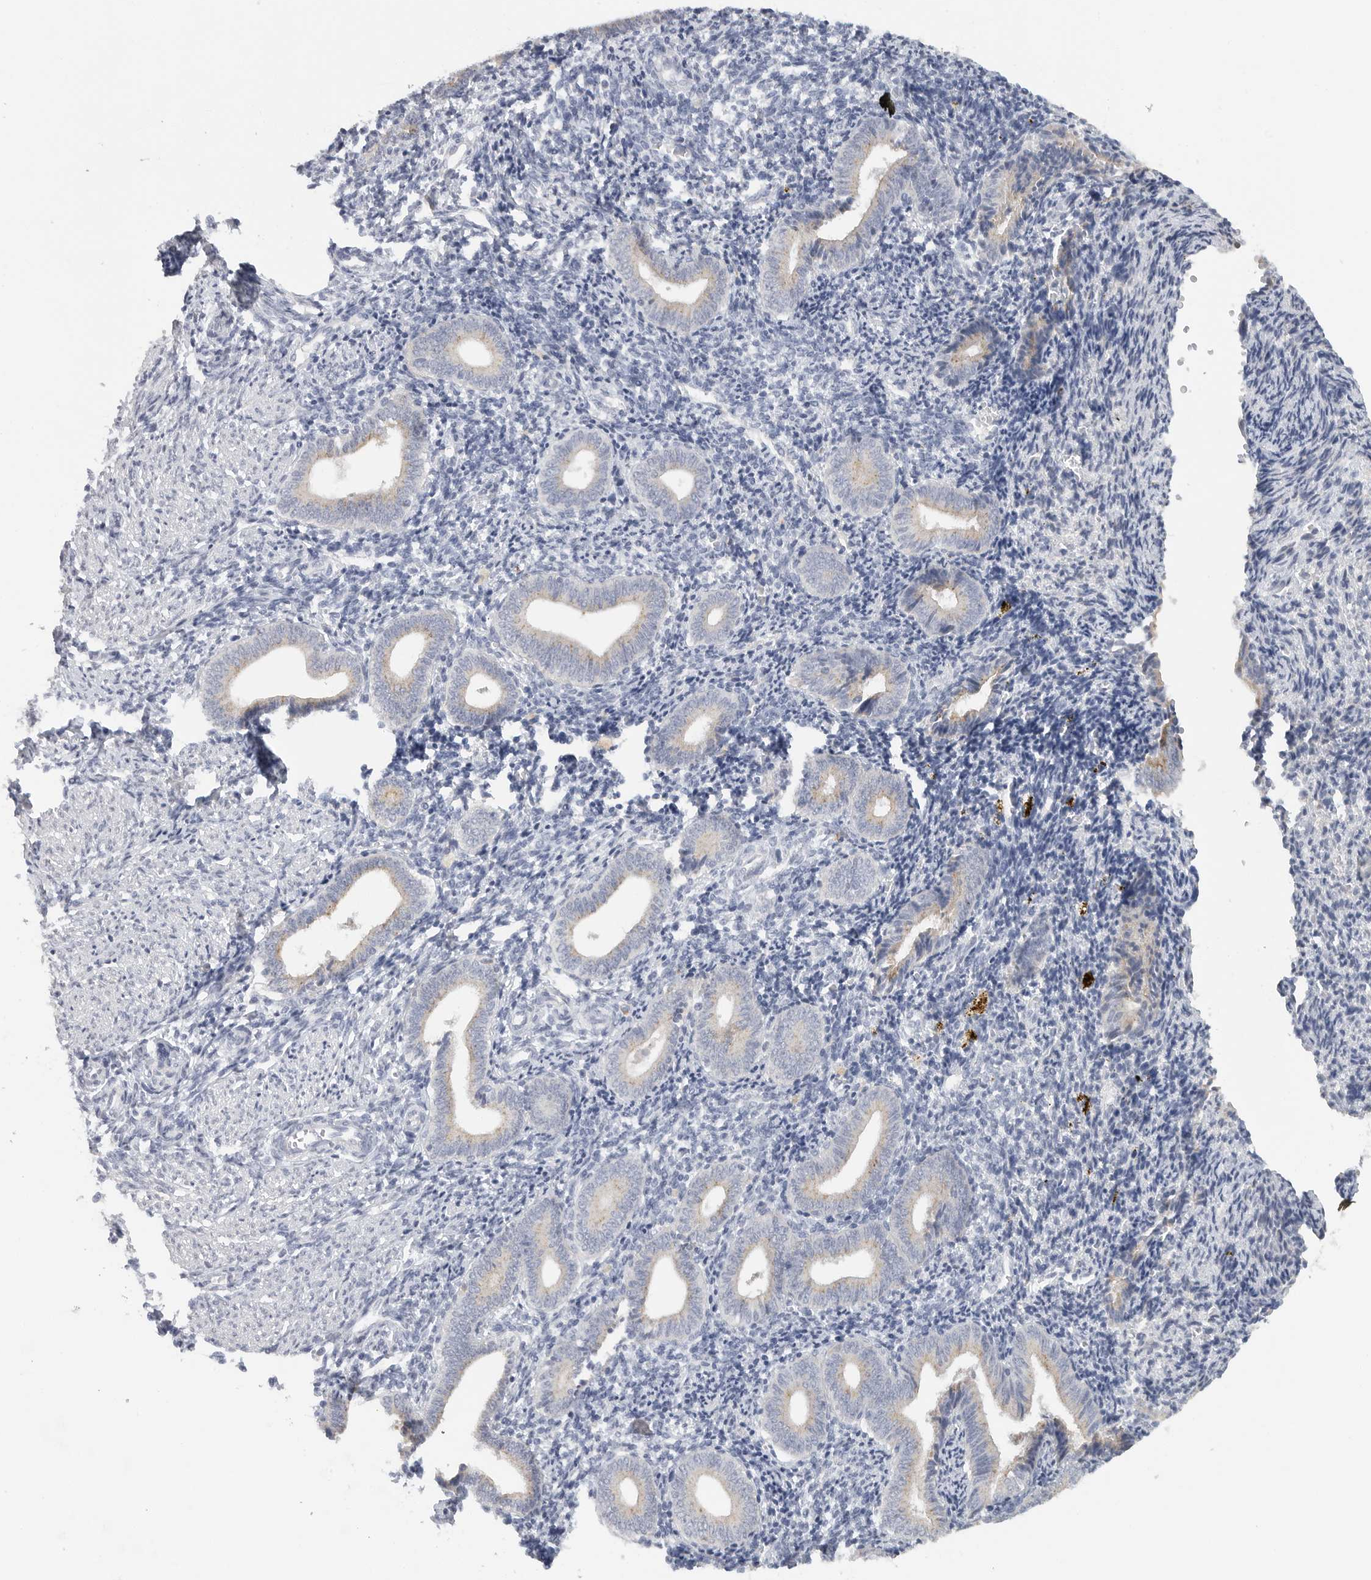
{"staining": {"intensity": "negative", "quantity": "none", "location": "none"}, "tissue": "endometrium", "cell_type": "Cells in endometrial stroma", "image_type": "normal", "snomed": [{"axis": "morphology", "description": "Normal tissue, NOS"}, {"axis": "topography", "description": "Uterus"}, {"axis": "topography", "description": "Endometrium"}], "caption": "High power microscopy micrograph of an immunohistochemistry (IHC) image of normal endometrium, revealing no significant staining in cells in endometrial stroma. (DAB immunohistochemistry, high magnification).", "gene": "PAM", "patient": {"sex": "female", "age": 33}}